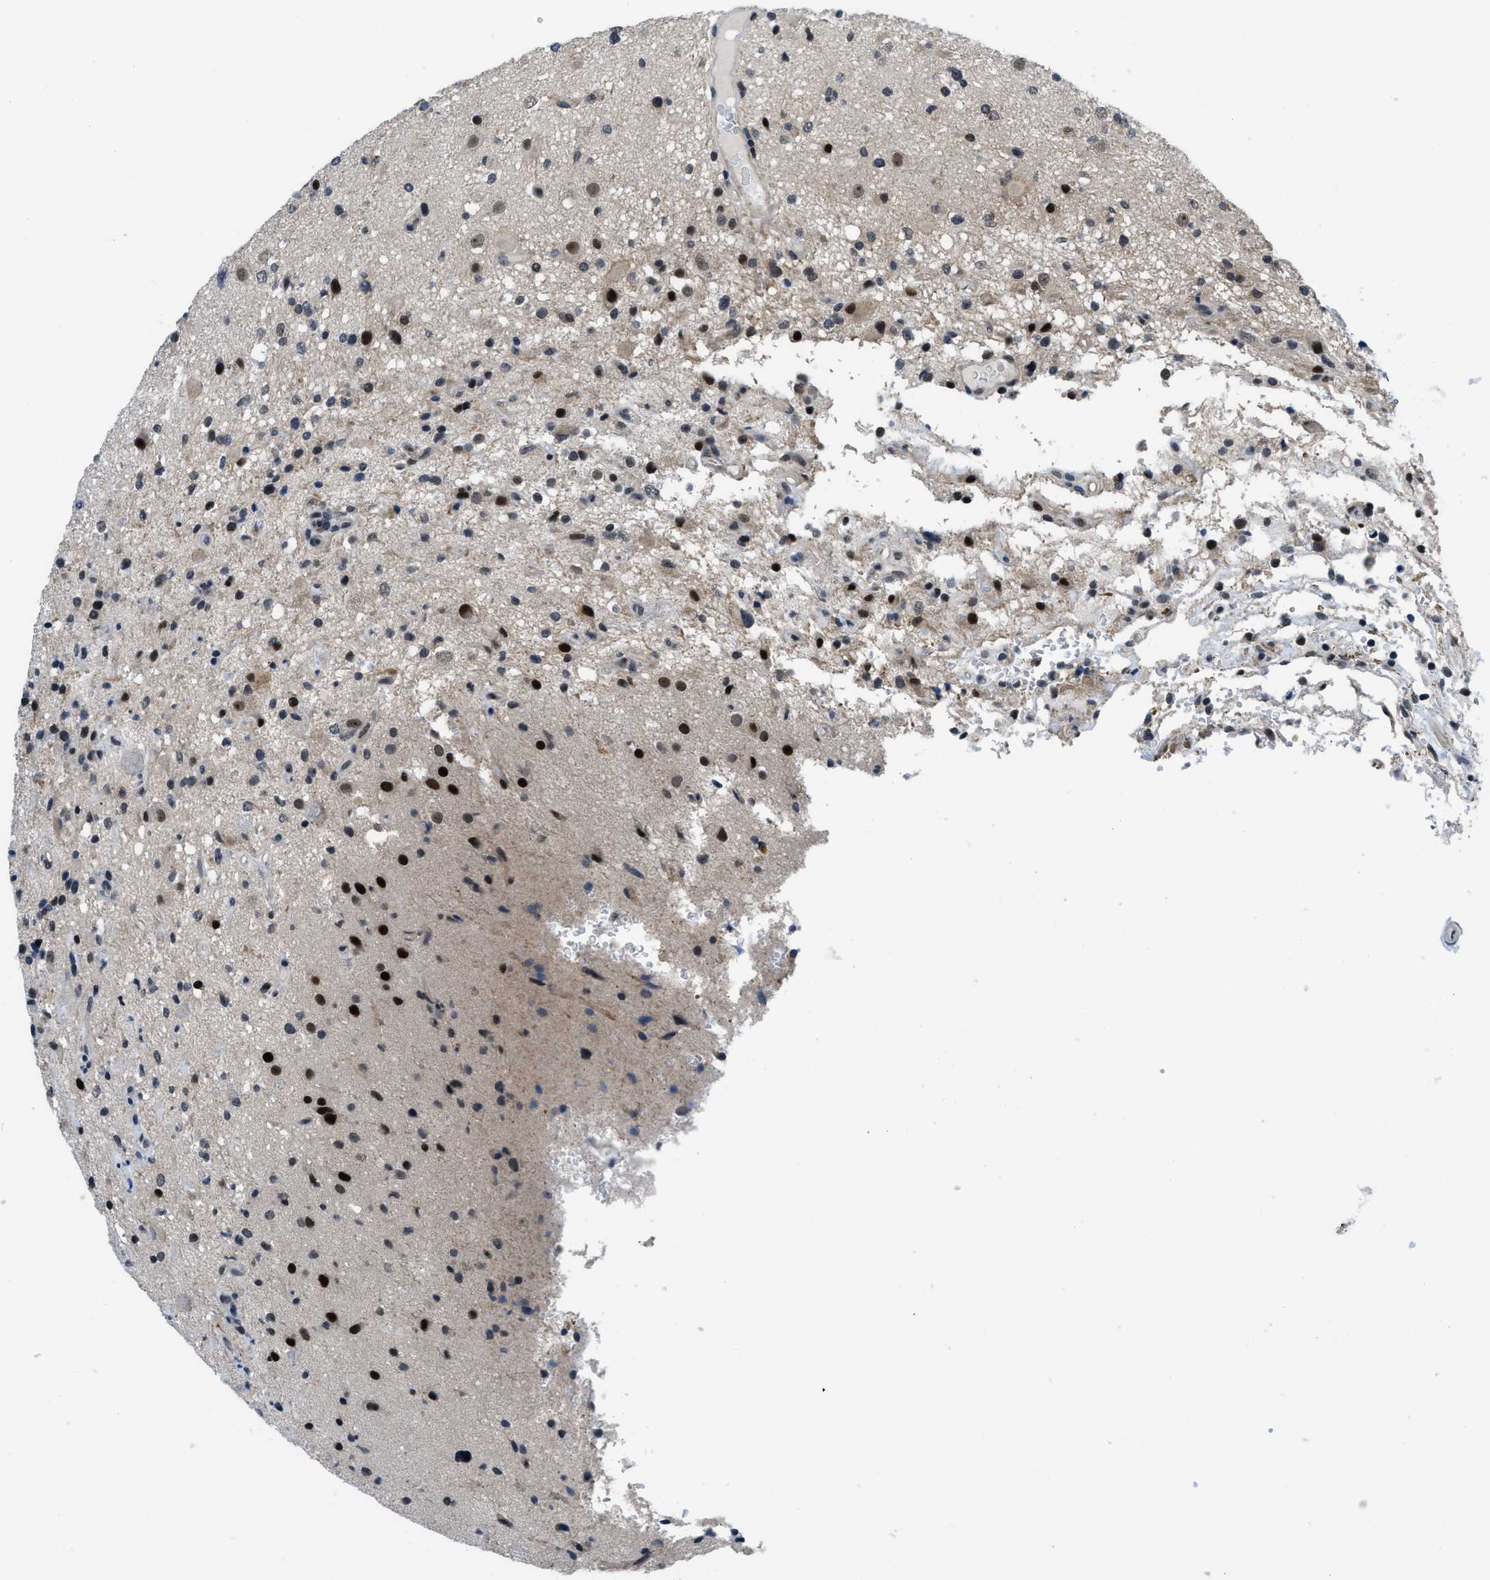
{"staining": {"intensity": "strong", "quantity": "25%-75%", "location": "nuclear"}, "tissue": "glioma", "cell_type": "Tumor cells", "image_type": "cancer", "snomed": [{"axis": "morphology", "description": "Glioma, malignant, High grade"}, {"axis": "topography", "description": "Brain"}], "caption": "High-power microscopy captured an immunohistochemistry photomicrograph of malignant high-grade glioma, revealing strong nuclear staining in about 25%-75% of tumor cells. Ihc stains the protein of interest in brown and the nuclei are stained blue.", "gene": "SETD5", "patient": {"sex": "male", "age": 33}}